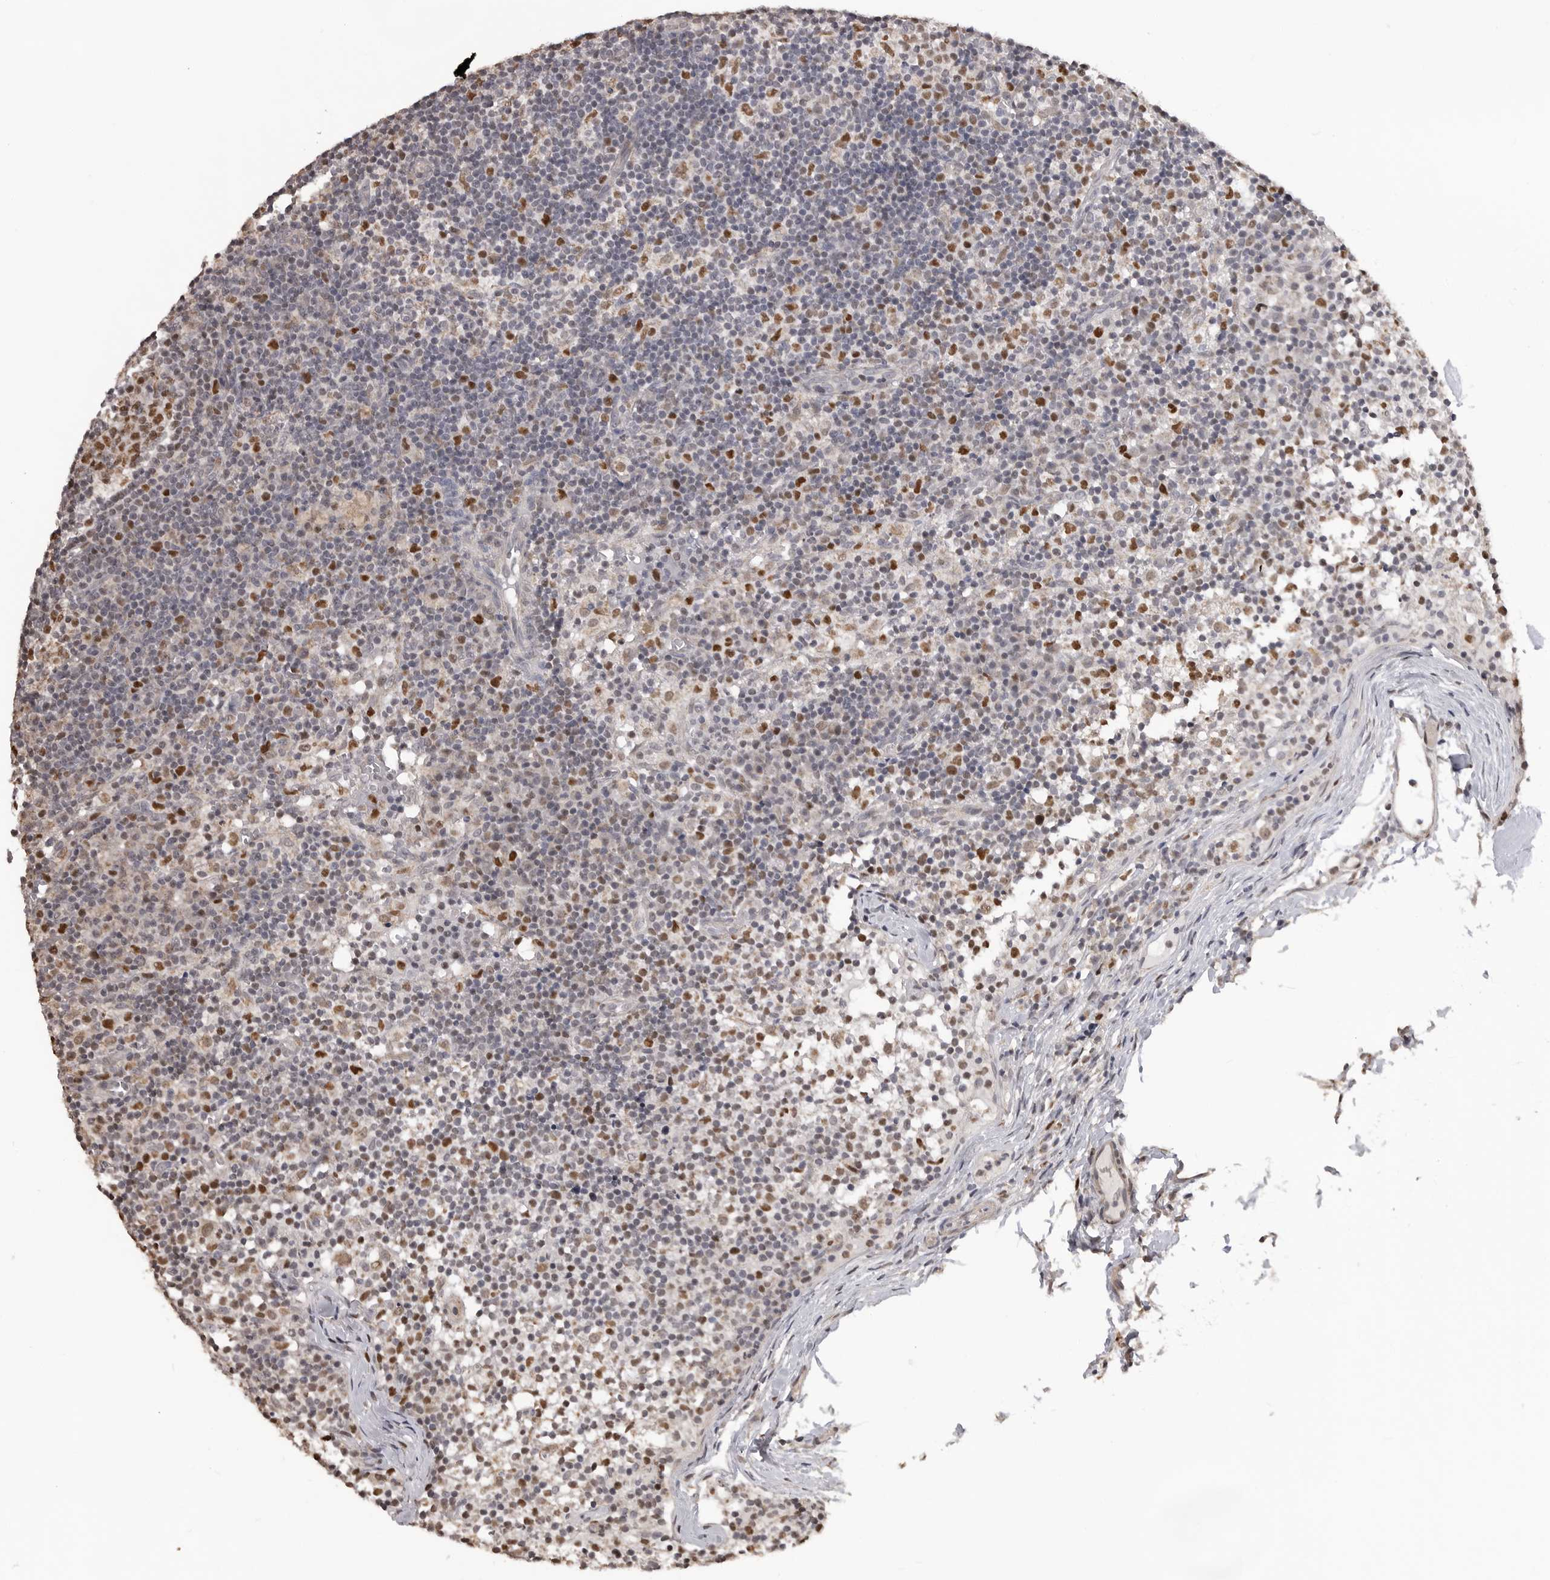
{"staining": {"intensity": "strong", "quantity": ">75%", "location": "nuclear"}, "tissue": "lymph node", "cell_type": "Germinal center cells", "image_type": "normal", "snomed": [{"axis": "morphology", "description": "Normal tissue, NOS"}, {"axis": "morphology", "description": "Inflammation, NOS"}, {"axis": "topography", "description": "Lymph node"}], "caption": "Germinal center cells exhibit strong nuclear staining in about >75% of cells in unremarkable lymph node.", "gene": "SMARCC1", "patient": {"sex": "male", "age": 55}}